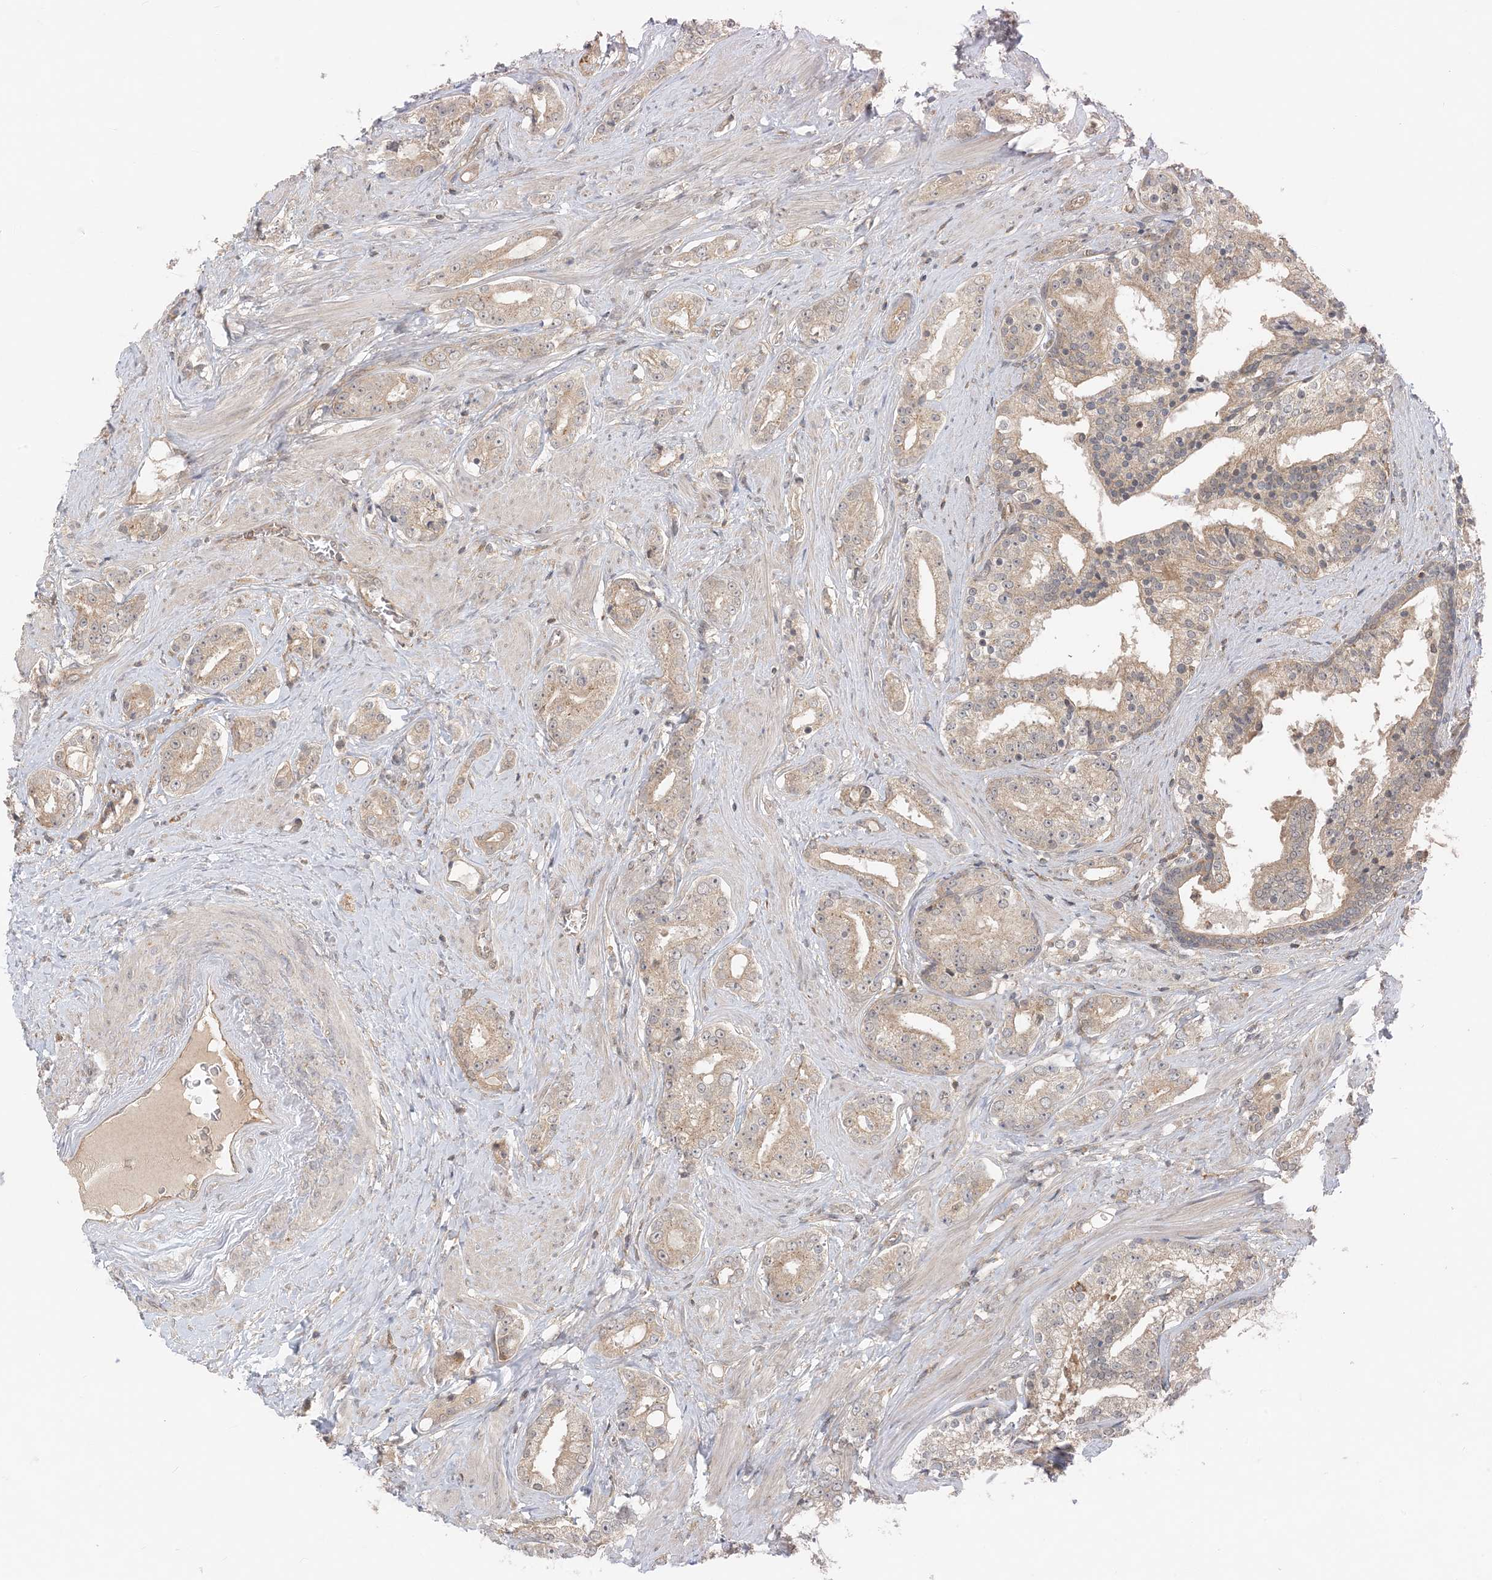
{"staining": {"intensity": "weak", "quantity": ">75%", "location": "cytoplasmic/membranous"}, "tissue": "prostate cancer", "cell_type": "Tumor cells", "image_type": "cancer", "snomed": [{"axis": "morphology", "description": "Adenocarcinoma, High grade"}, {"axis": "topography", "description": "Prostate"}], "caption": "Prostate high-grade adenocarcinoma stained with immunohistochemistry (IHC) shows weak cytoplasmic/membranous expression in about >75% of tumor cells.", "gene": "OBI1", "patient": {"sex": "male", "age": 58}}